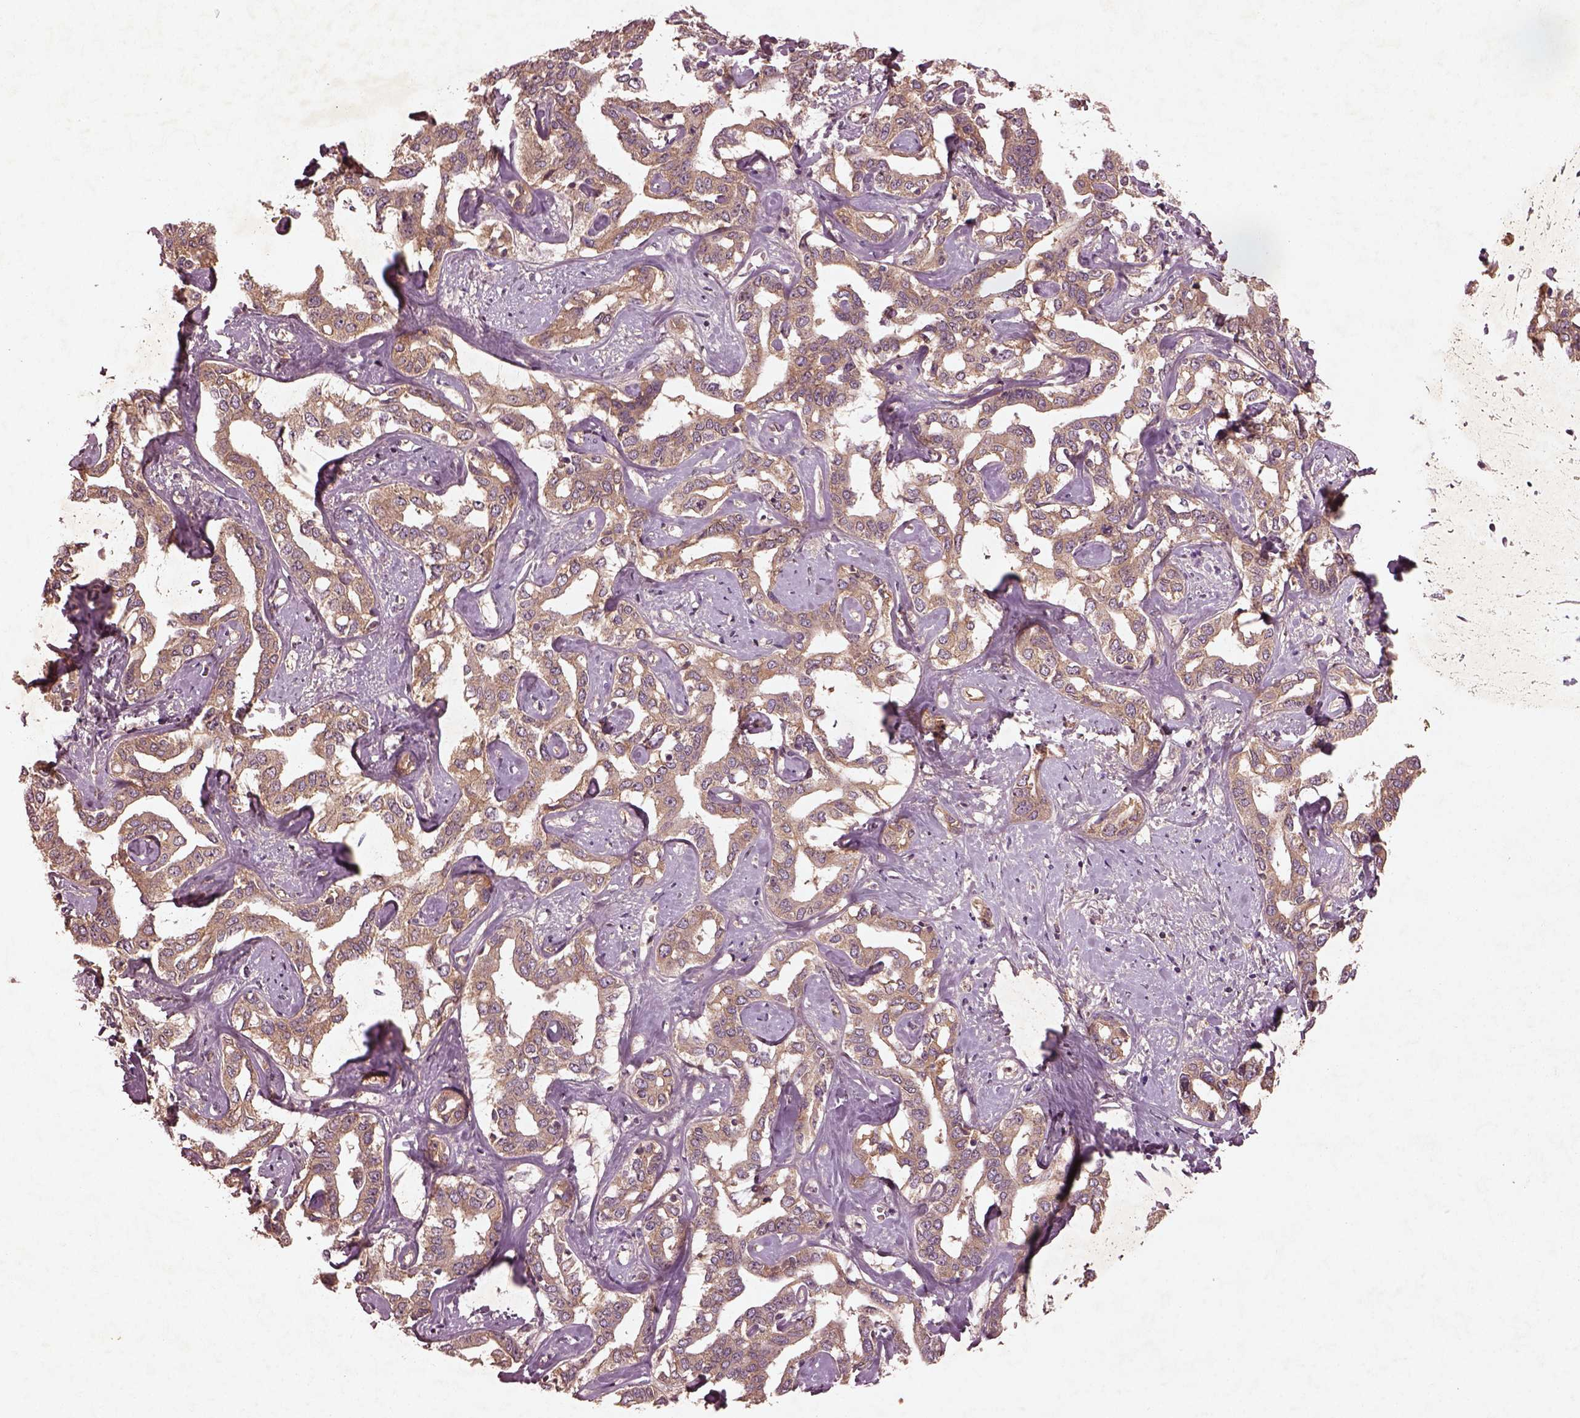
{"staining": {"intensity": "moderate", "quantity": ">75%", "location": "cytoplasmic/membranous"}, "tissue": "liver cancer", "cell_type": "Tumor cells", "image_type": "cancer", "snomed": [{"axis": "morphology", "description": "Cholangiocarcinoma"}, {"axis": "topography", "description": "Liver"}], "caption": "An immunohistochemistry photomicrograph of tumor tissue is shown. Protein staining in brown shows moderate cytoplasmic/membranous positivity in liver cancer (cholangiocarcinoma) within tumor cells.", "gene": "FAM234A", "patient": {"sex": "male", "age": 59}}